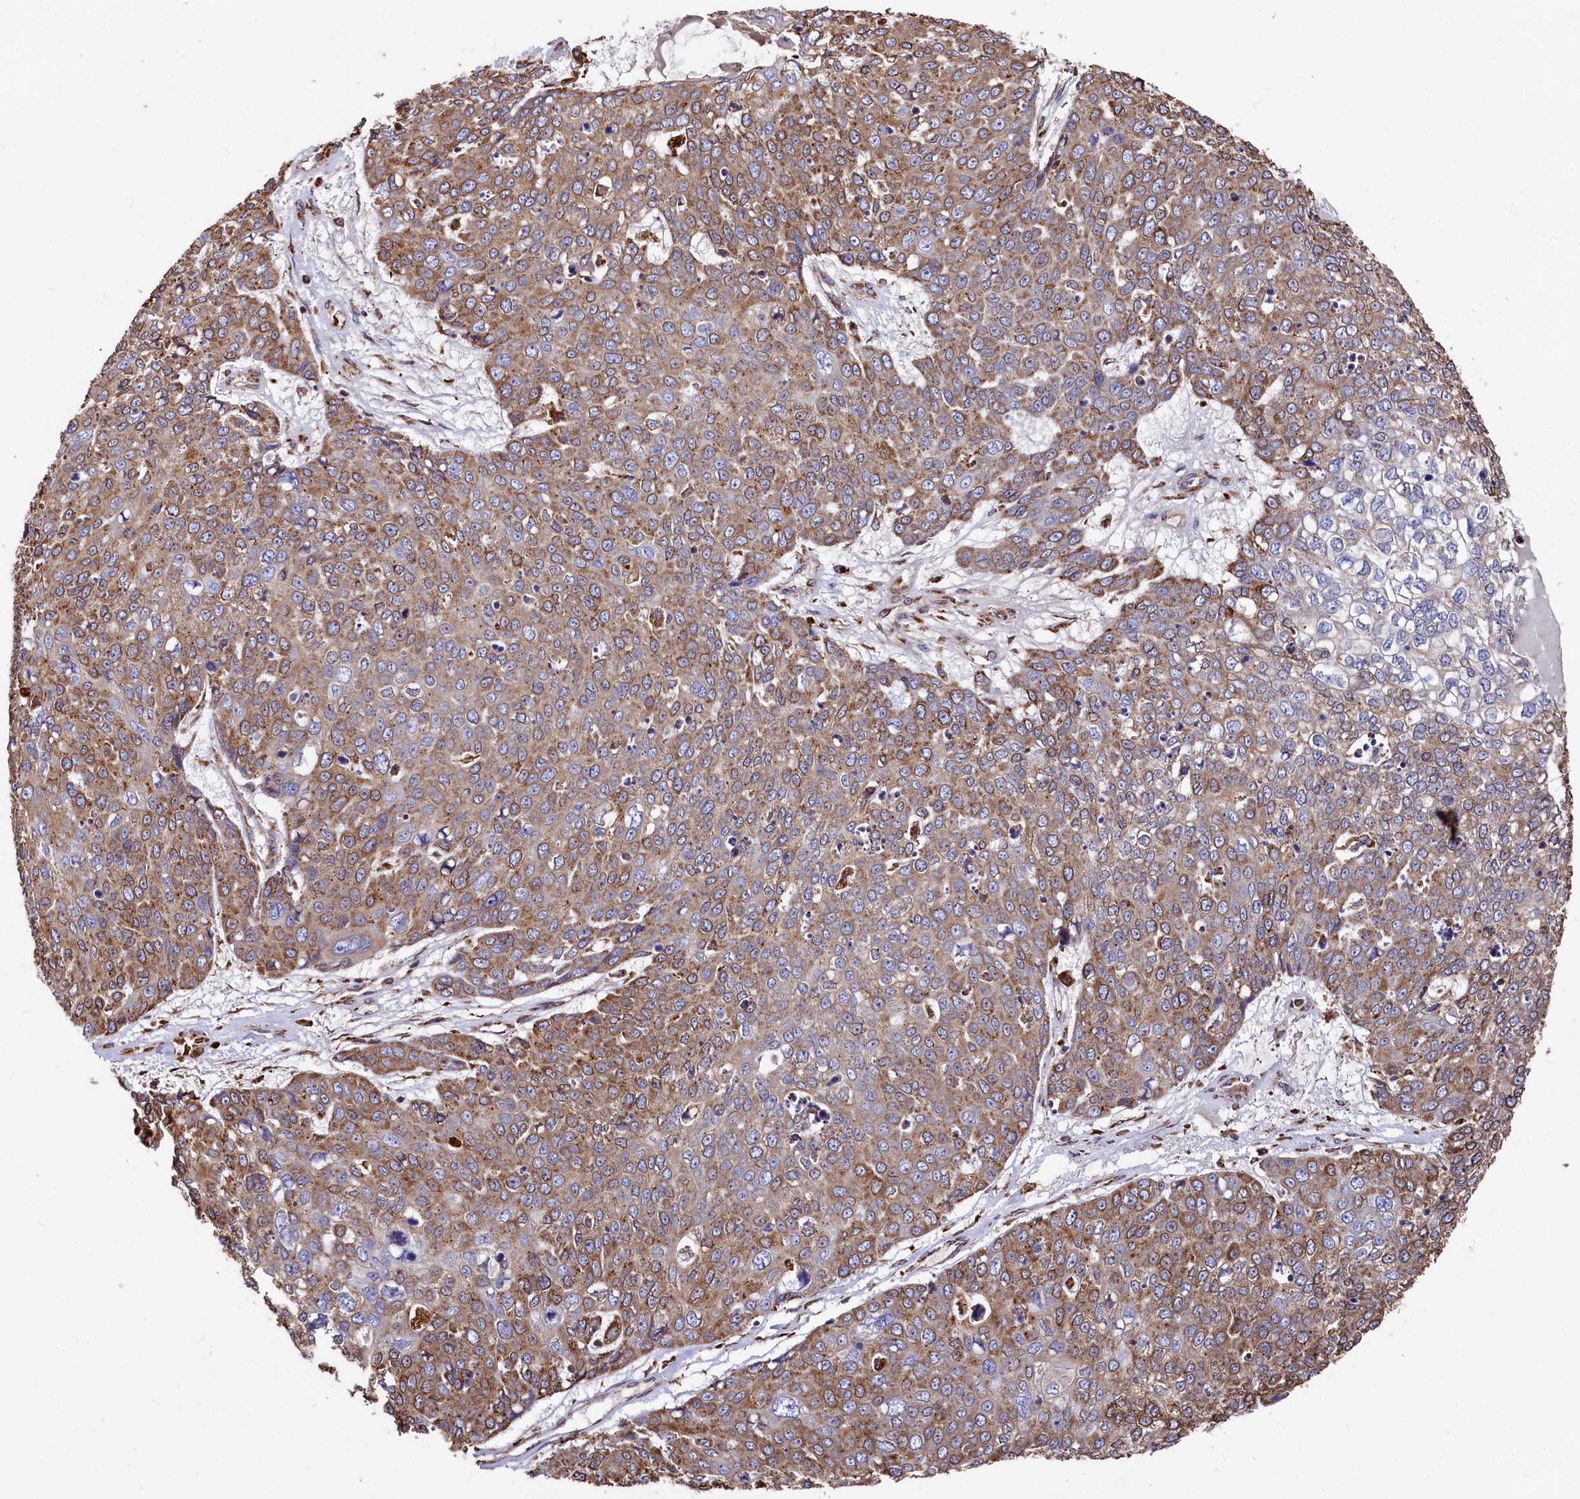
{"staining": {"intensity": "moderate", "quantity": ">75%", "location": "cytoplasmic/membranous"}, "tissue": "skin cancer", "cell_type": "Tumor cells", "image_type": "cancer", "snomed": [{"axis": "morphology", "description": "Squamous cell carcinoma, NOS"}, {"axis": "topography", "description": "Skin"}], "caption": "Moderate cytoplasmic/membranous staining for a protein is present in approximately >75% of tumor cells of skin squamous cell carcinoma using immunohistochemistry (IHC).", "gene": "NEURL1B", "patient": {"sex": "female", "age": 44}}